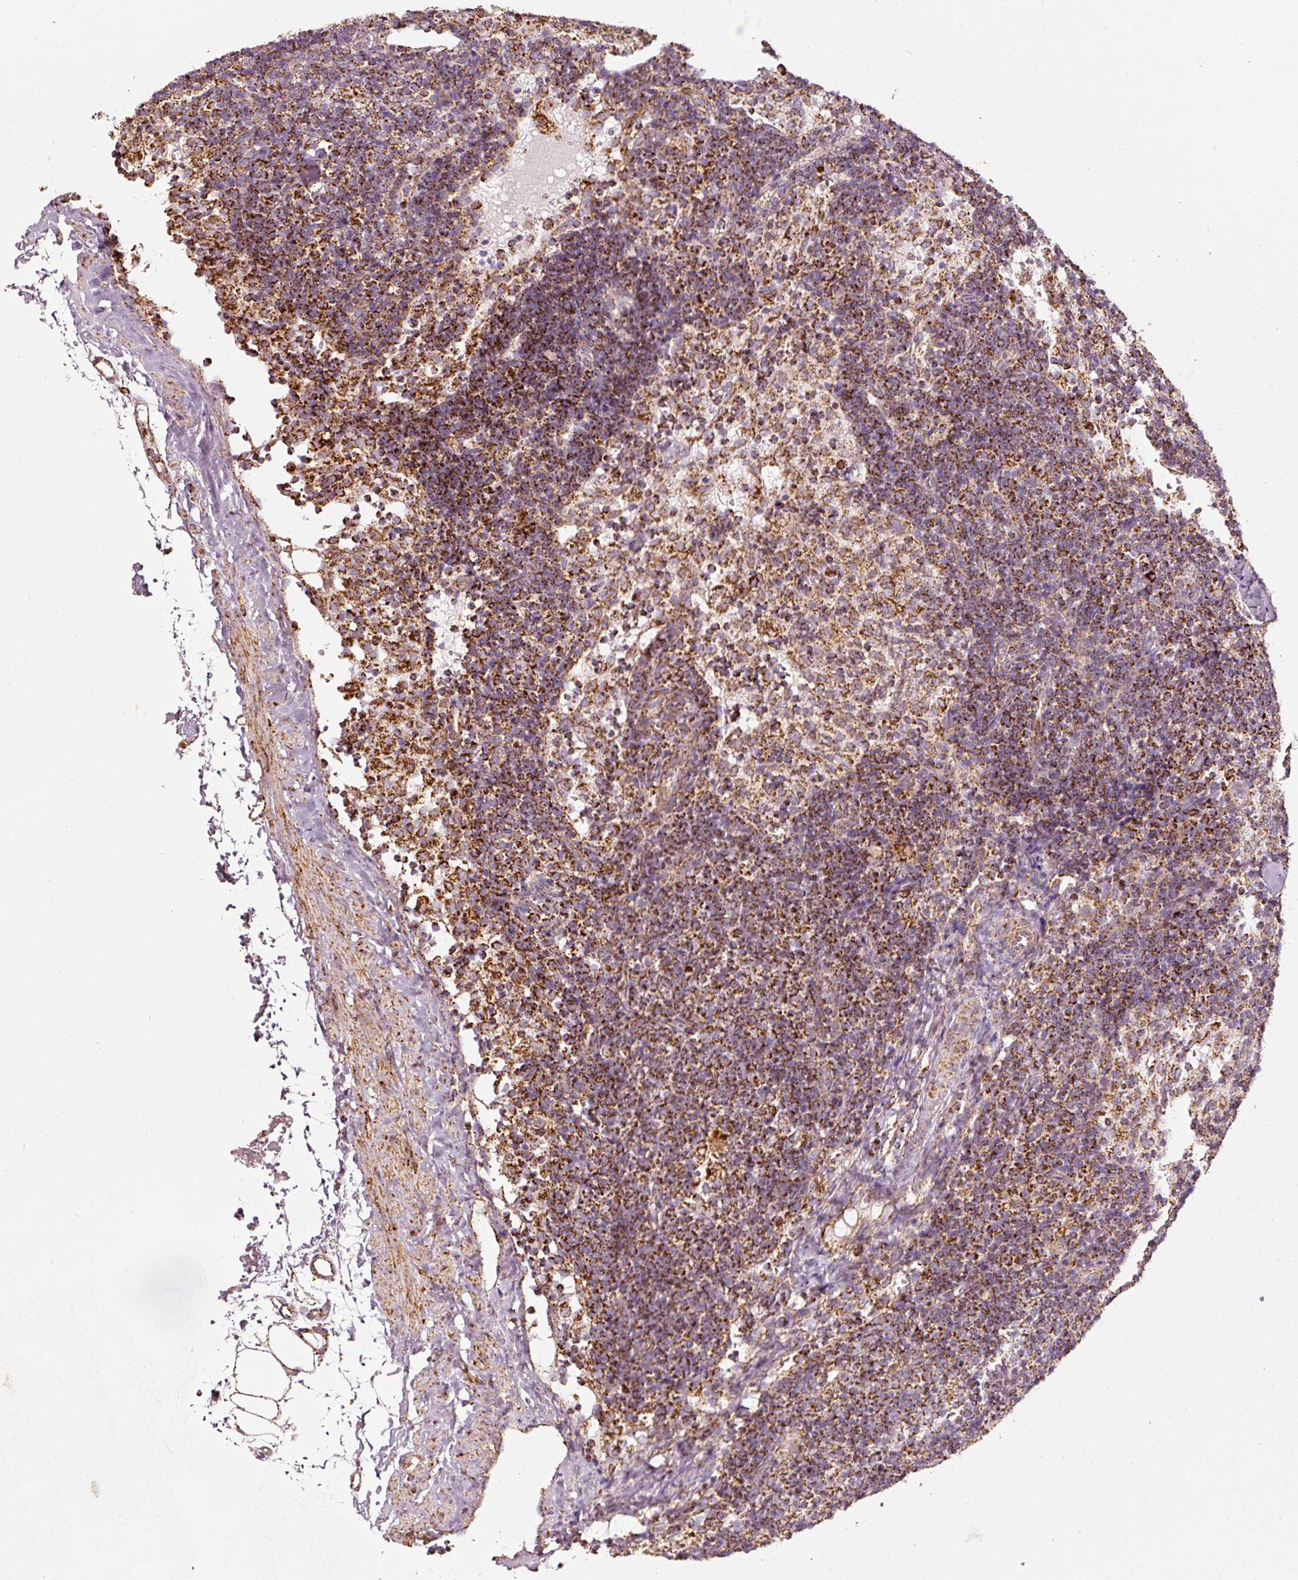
{"staining": {"intensity": "strong", "quantity": ">75%", "location": "cytoplasmic/membranous"}, "tissue": "lymph node", "cell_type": "Germinal center cells", "image_type": "normal", "snomed": [{"axis": "morphology", "description": "Normal tissue, NOS"}, {"axis": "topography", "description": "Lymph node"}], "caption": "Germinal center cells reveal high levels of strong cytoplasmic/membranous positivity in approximately >75% of cells in normal lymph node. Immunohistochemistry stains the protein of interest in brown and the nuclei are stained blue.", "gene": "UQCRC1", "patient": {"sex": "female", "age": 52}}